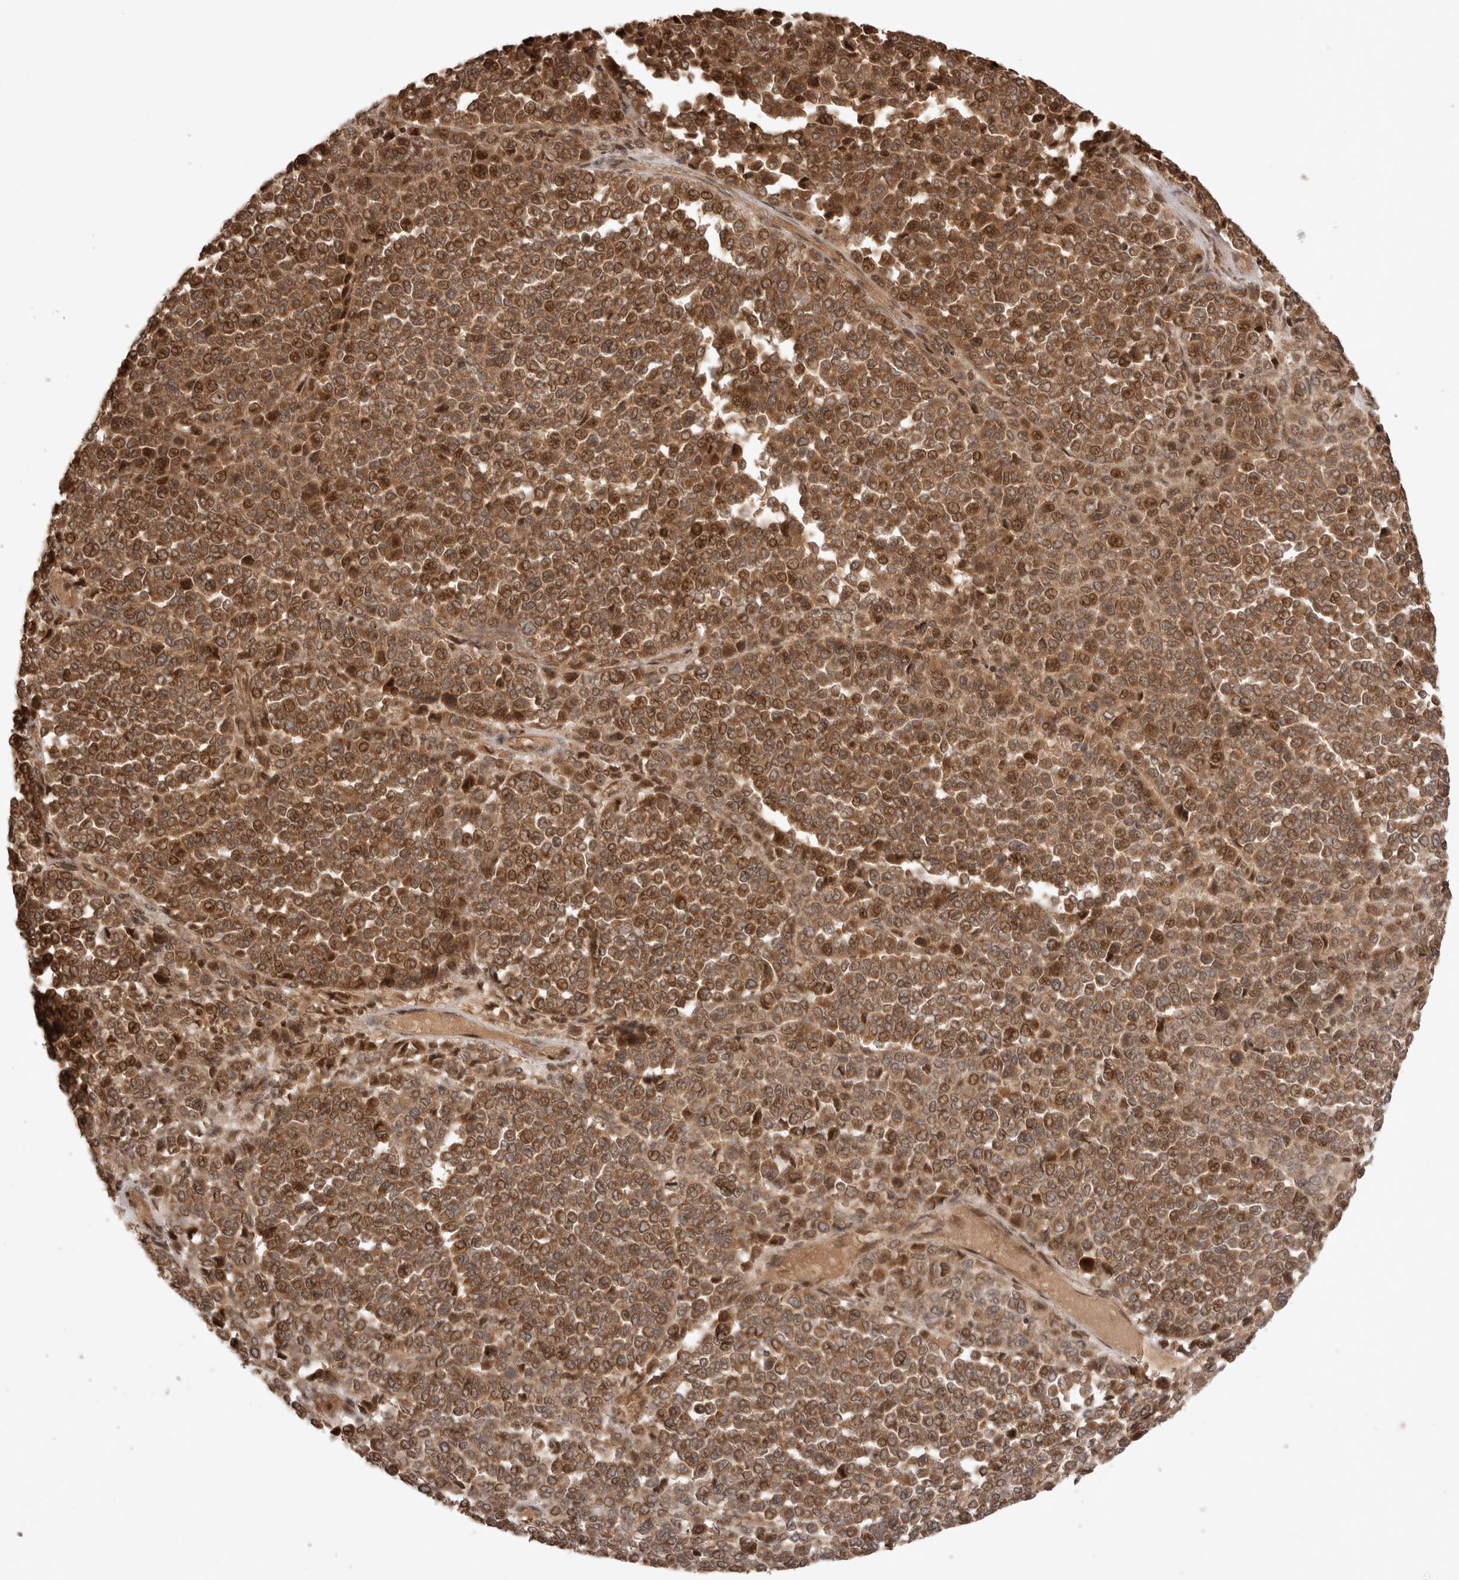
{"staining": {"intensity": "moderate", "quantity": ">75%", "location": "cytoplasmic/membranous,nuclear"}, "tissue": "melanoma", "cell_type": "Tumor cells", "image_type": "cancer", "snomed": [{"axis": "morphology", "description": "Malignant melanoma, Metastatic site"}, {"axis": "topography", "description": "Pancreas"}], "caption": "Melanoma stained with DAB immunohistochemistry demonstrates medium levels of moderate cytoplasmic/membranous and nuclear staining in about >75% of tumor cells.", "gene": "FAM221A", "patient": {"sex": "female", "age": 30}}